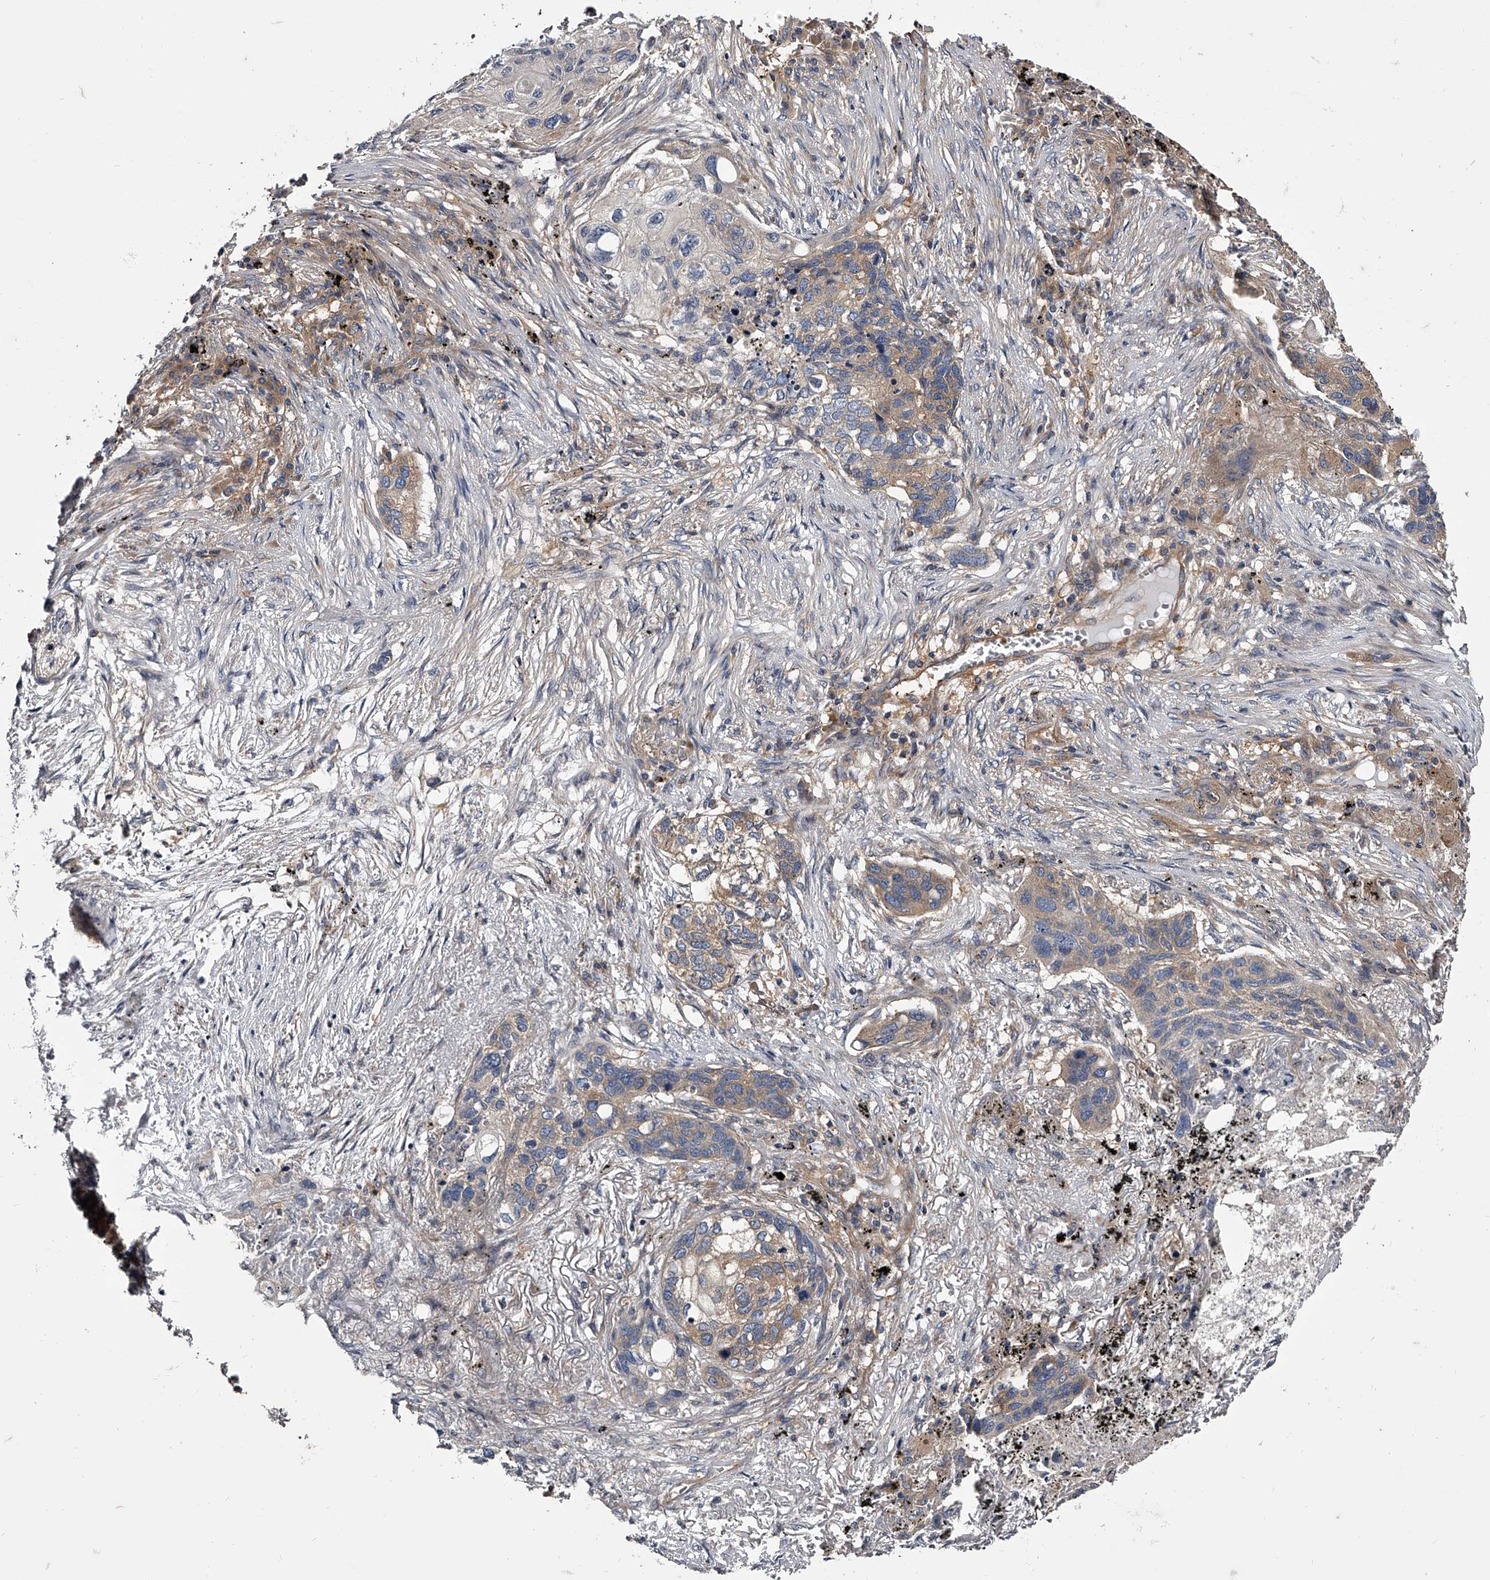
{"staining": {"intensity": "weak", "quantity": "<25%", "location": "cytoplasmic/membranous"}, "tissue": "lung cancer", "cell_type": "Tumor cells", "image_type": "cancer", "snomed": [{"axis": "morphology", "description": "Squamous cell carcinoma, NOS"}, {"axis": "topography", "description": "Lung"}], "caption": "Immunohistochemistry micrograph of squamous cell carcinoma (lung) stained for a protein (brown), which exhibits no staining in tumor cells. (Stains: DAB (3,3'-diaminobenzidine) immunohistochemistry (IHC) with hematoxylin counter stain, Microscopy: brightfield microscopy at high magnification).", "gene": "GAPVD1", "patient": {"sex": "female", "age": 63}}